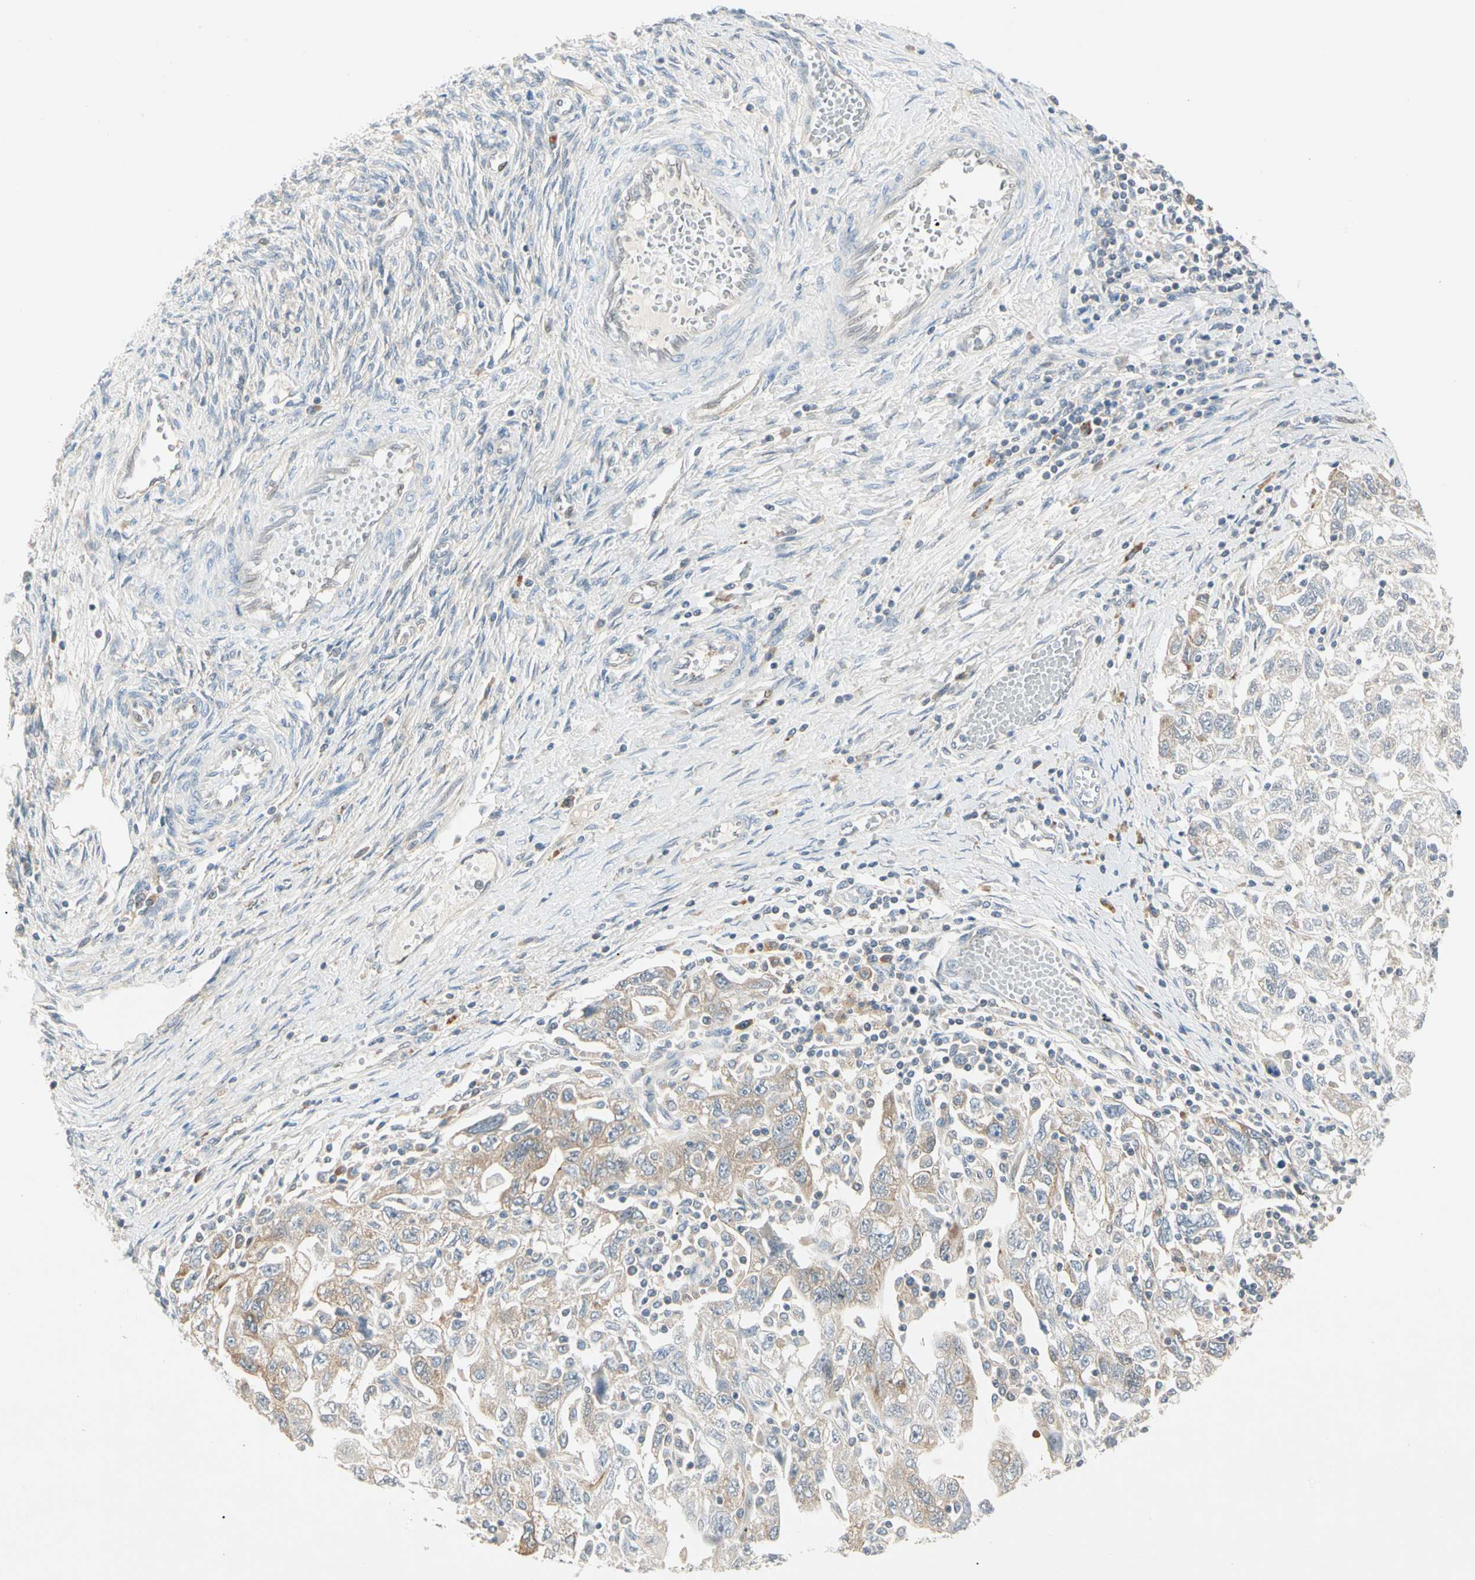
{"staining": {"intensity": "weak", "quantity": "25%-75%", "location": "cytoplasmic/membranous"}, "tissue": "ovarian cancer", "cell_type": "Tumor cells", "image_type": "cancer", "snomed": [{"axis": "morphology", "description": "Carcinoma, NOS"}, {"axis": "morphology", "description": "Cystadenocarcinoma, serous, NOS"}, {"axis": "topography", "description": "Ovary"}], "caption": "Ovarian cancer stained for a protein displays weak cytoplasmic/membranous positivity in tumor cells.", "gene": "IL1R1", "patient": {"sex": "female", "age": 69}}